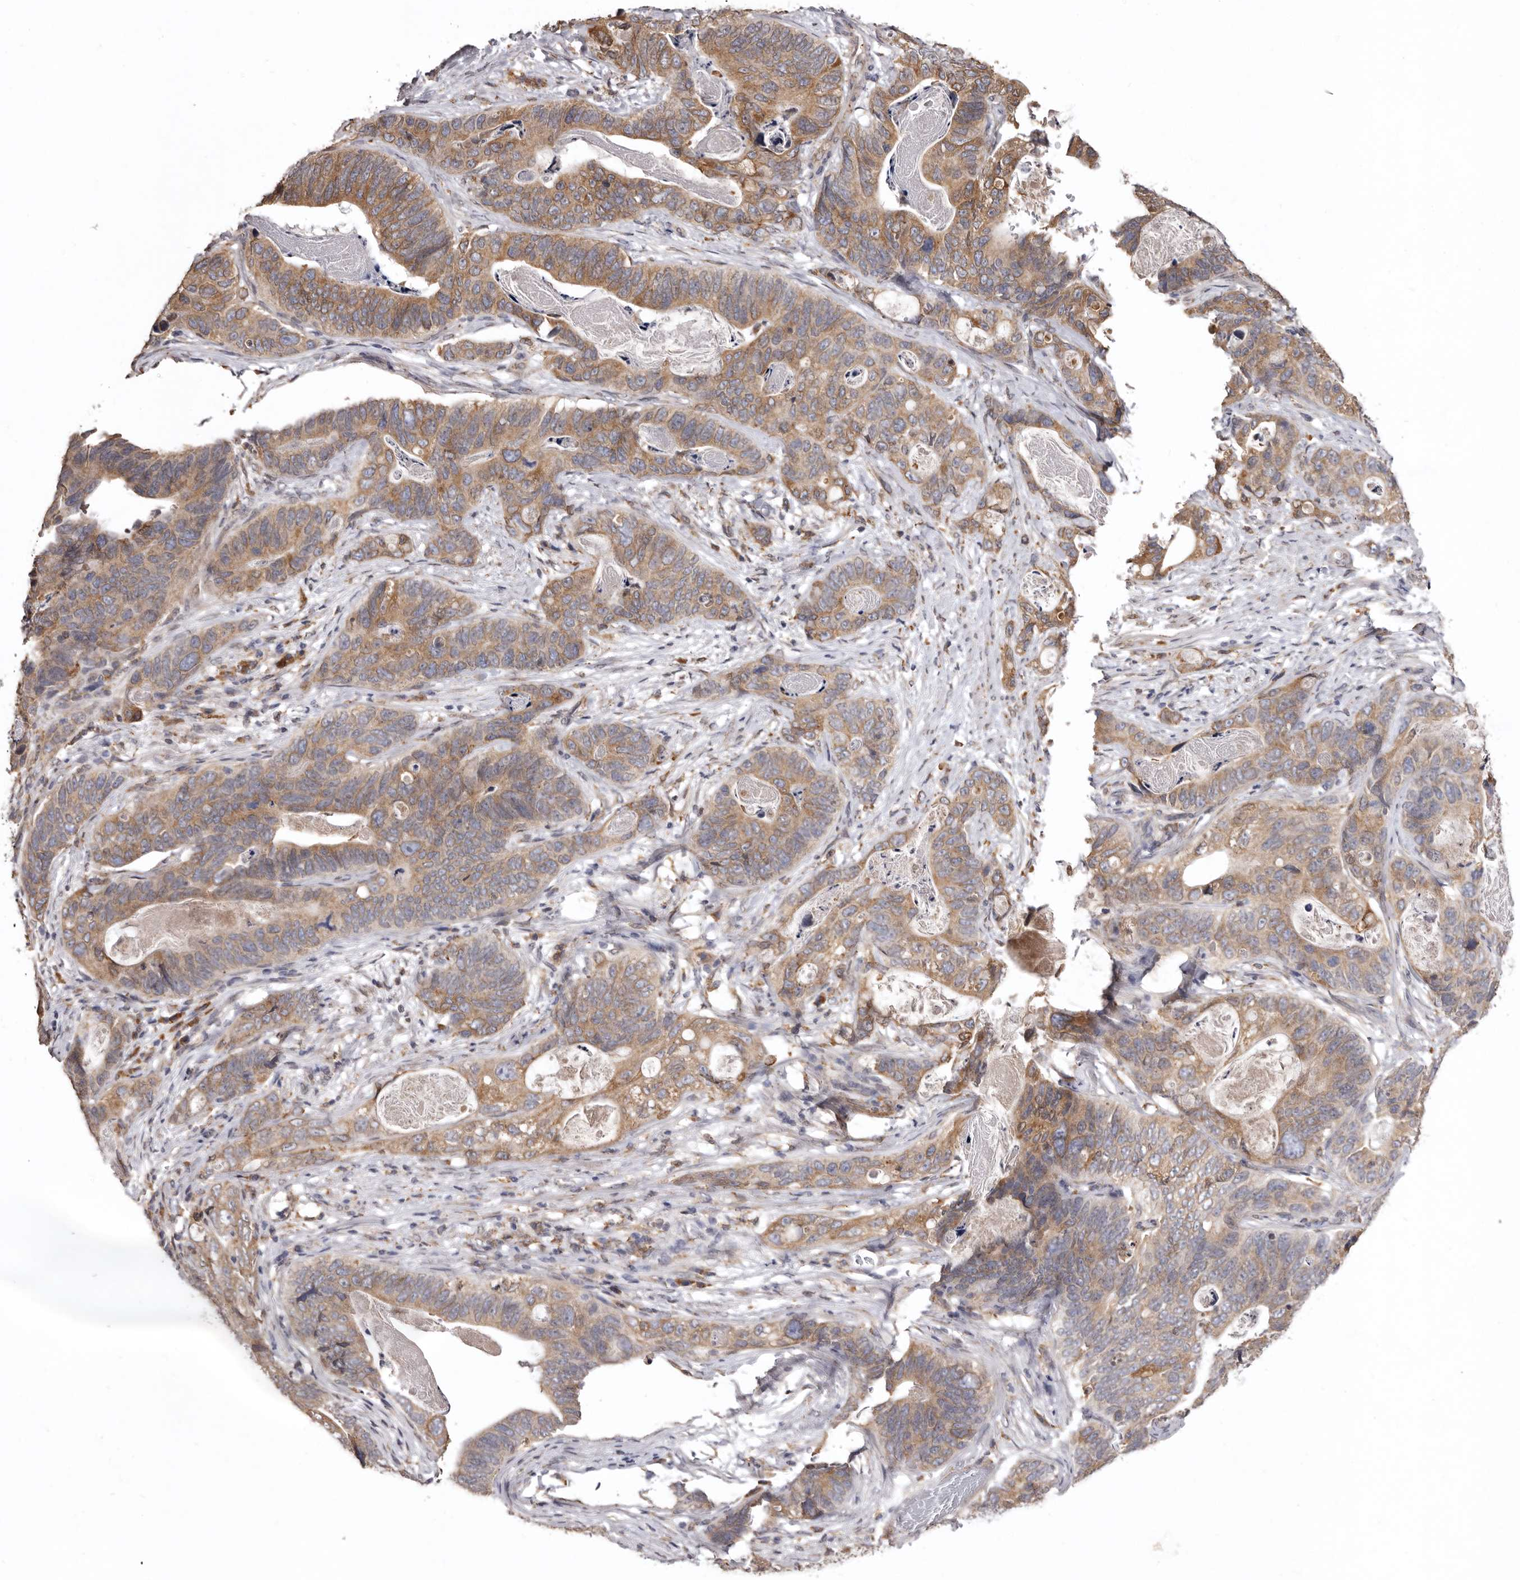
{"staining": {"intensity": "moderate", "quantity": ">75%", "location": "cytoplasmic/membranous"}, "tissue": "stomach cancer", "cell_type": "Tumor cells", "image_type": "cancer", "snomed": [{"axis": "morphology", "description": "Normal tissue, NOS"}, {"axis": "morphology", "description": "Adenocarcinoma, NOS"}, {"axis": "topography", "description": "Stomach"}], "caption": "High-power microscopy captured an immunohistochemistry (IHC) image of stomach cancer, revealing moderate cytoplasmic/membranous positivity in about >75% of tumor cells.", "gene": "INKA2", "patient": {"sex": "female", "age": 89}}